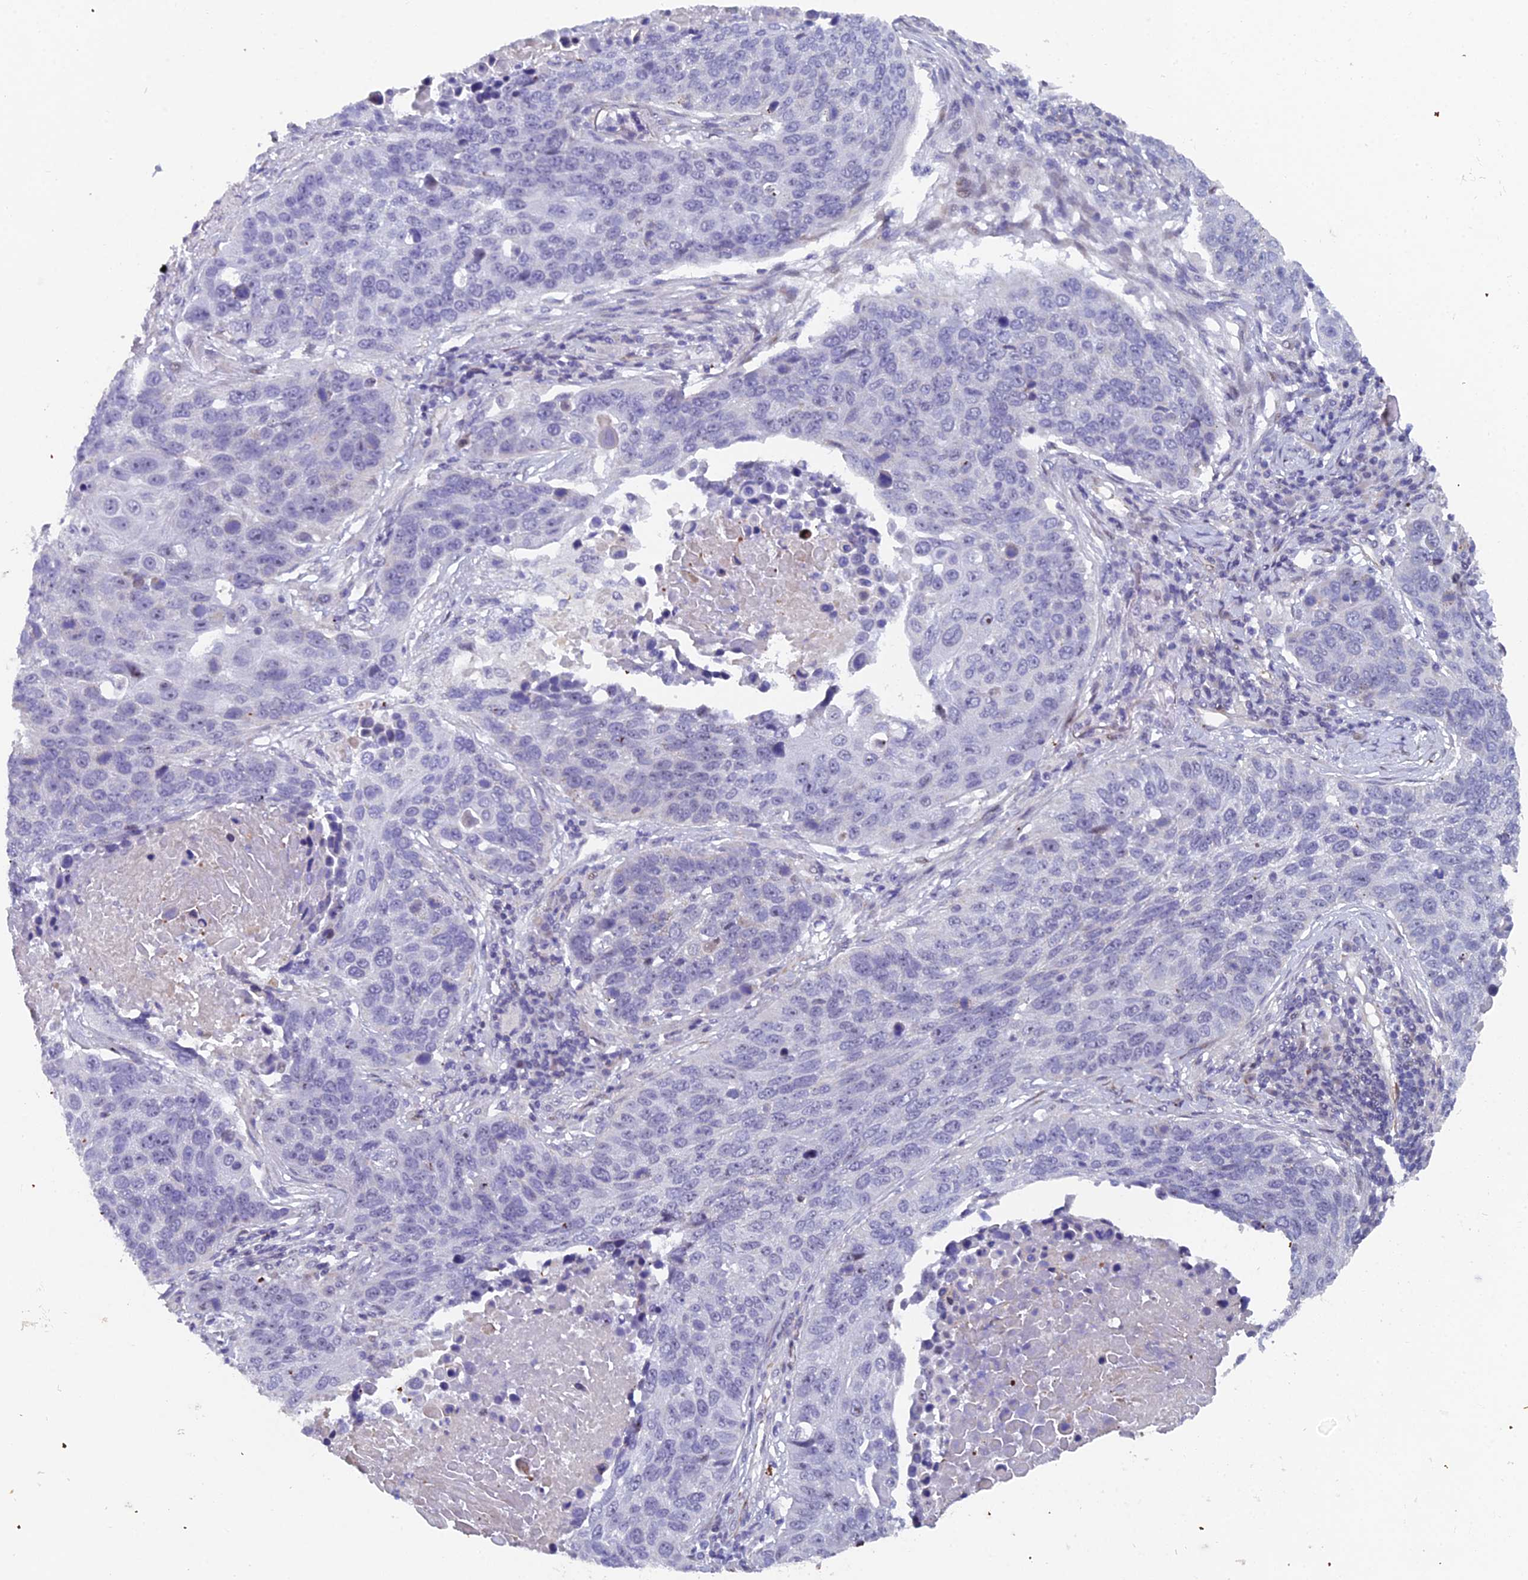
{"staining": {"intensity": "negative", "quantity": "none", "location": "none"}, "tissue": "lung cancer", "cell_type": "Tumor cells", "image_type": "cancer", "snomed": [{"axis": "morphology", "description": "Normal tissue, NOS"}, {"axis": "morphology", "description": "Squamous cell carcinoma, NOS"}, {"axis": "topography", "description": "Lymph node"}, {"axis": "topography", "description": "Lung"}], "caption": "Histopathology image shows no protein expression in tumor cells of squamous cell carcinoma (lung) tissue.", "gene": "XKR9", "patient": {"sex": "male", "age": 66}}